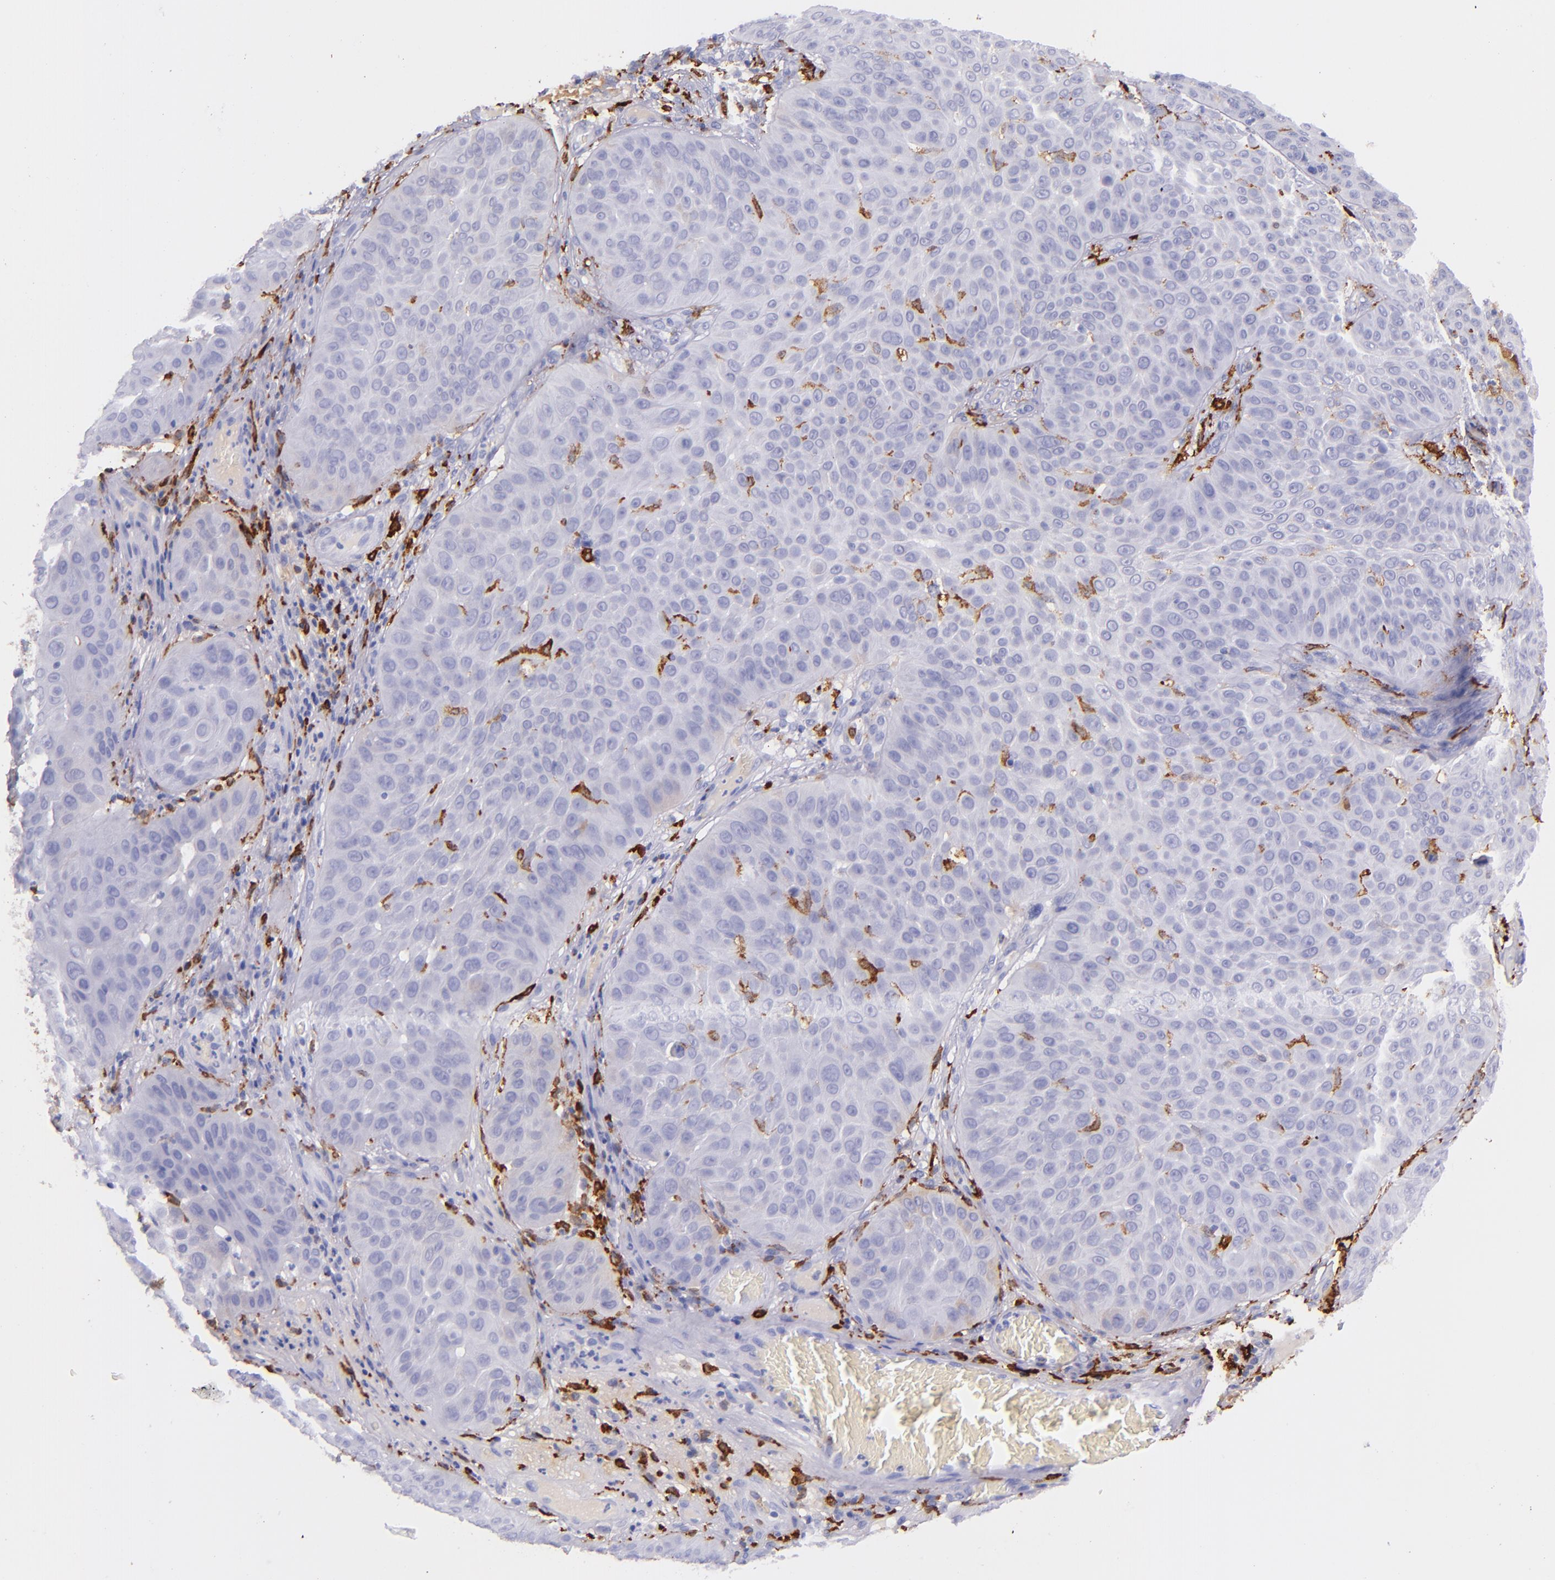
{"staining": {"intensity": "negative", "quantity": "none", "location": "none"}, "tissue": "skin cancer", "cell_type": "Tumor cells", "image_type": "cancer", "snomed": [{"axis": "morphology", "description": "Squamous cell carcinoma, NOS"}, {"axis": "topography", "description": "Skin"}], "caption": "Skin cancer (squamous cell carcinoma) was stained to show a protein in brown. There is no significant positivity in tumor cells.", "gene": "CD163", "patient": {"sex": "male", "age": 82}}